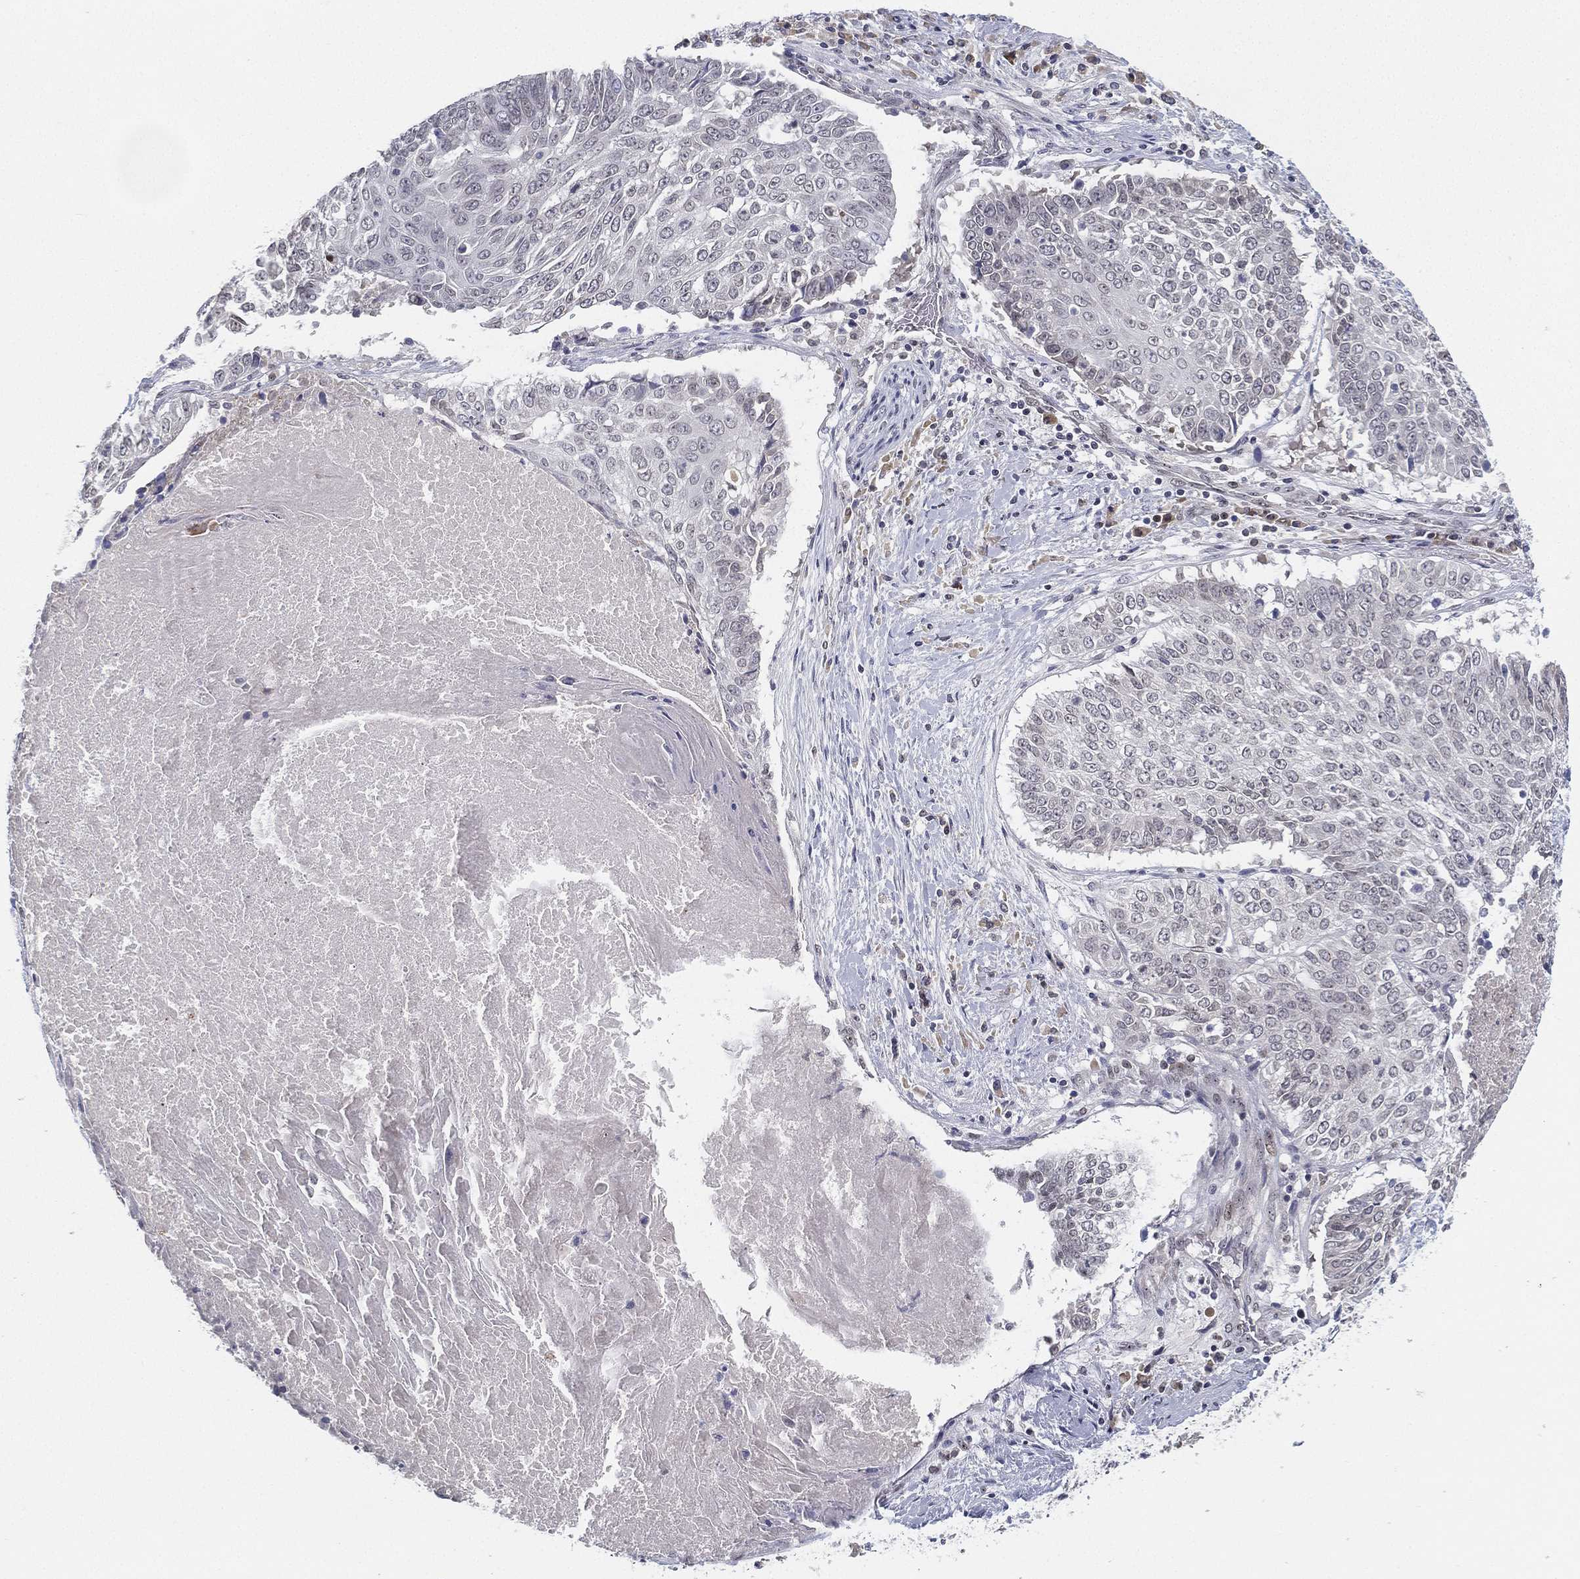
{"staining": {"intensity": "negative", "quantity": "none", "location": "none"}, "tissue": "lung cancer", "cell_type": "Tumor cells", "image_type": "cancer", "snomed": [{"axis": "morphology", "description": "Squamous cell carcinoma, NOS"}, {"axis": "topography", "description": "Lung"}], "caption": "Image shows no significant protein staining in tumor cells of lung squamous cell carcinoma. (DAB IHC, high magnification).", "gene": "MS4A8", "patient": {"sex": "male", "age": 64}}